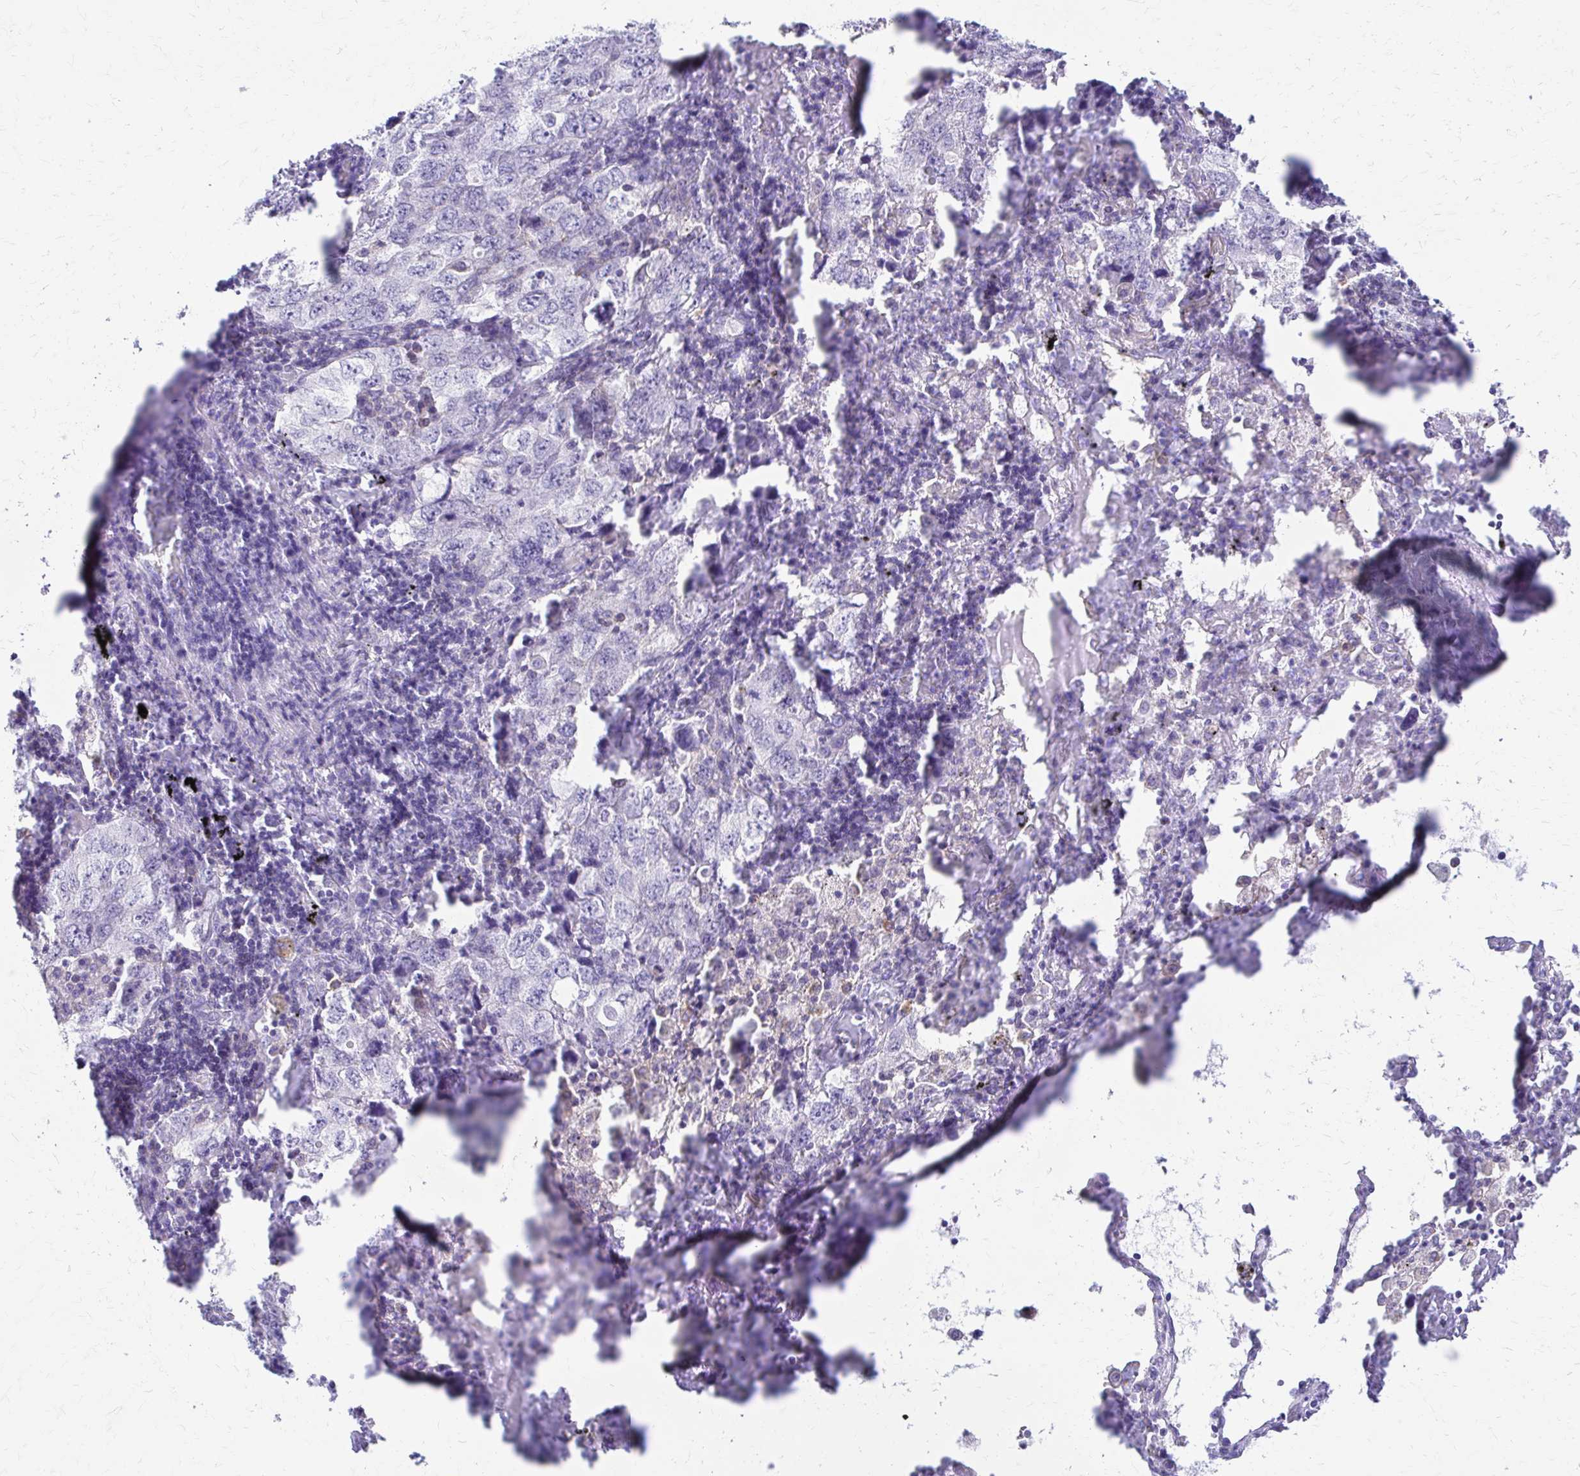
{"staining": {"intensity": "weak", "quantity": "<25%", "location": "cytoplasmic/membranous"}, "tissue": "lung cancer", "cell_type": "Tumor cells", "image_type": "cancer", "snomed": [{"axis": "morphology", "description": "Adenocarcinoma, NOS"}, {"axis": "topography", "description": "Lung"}], "caption": "This is an immunohistochemistry photomicrograph of human lung cancer. There is no positivity in tumor cells.", "gene": "PIK3AP1", "patient": {"sex": "female", "age": 57}}